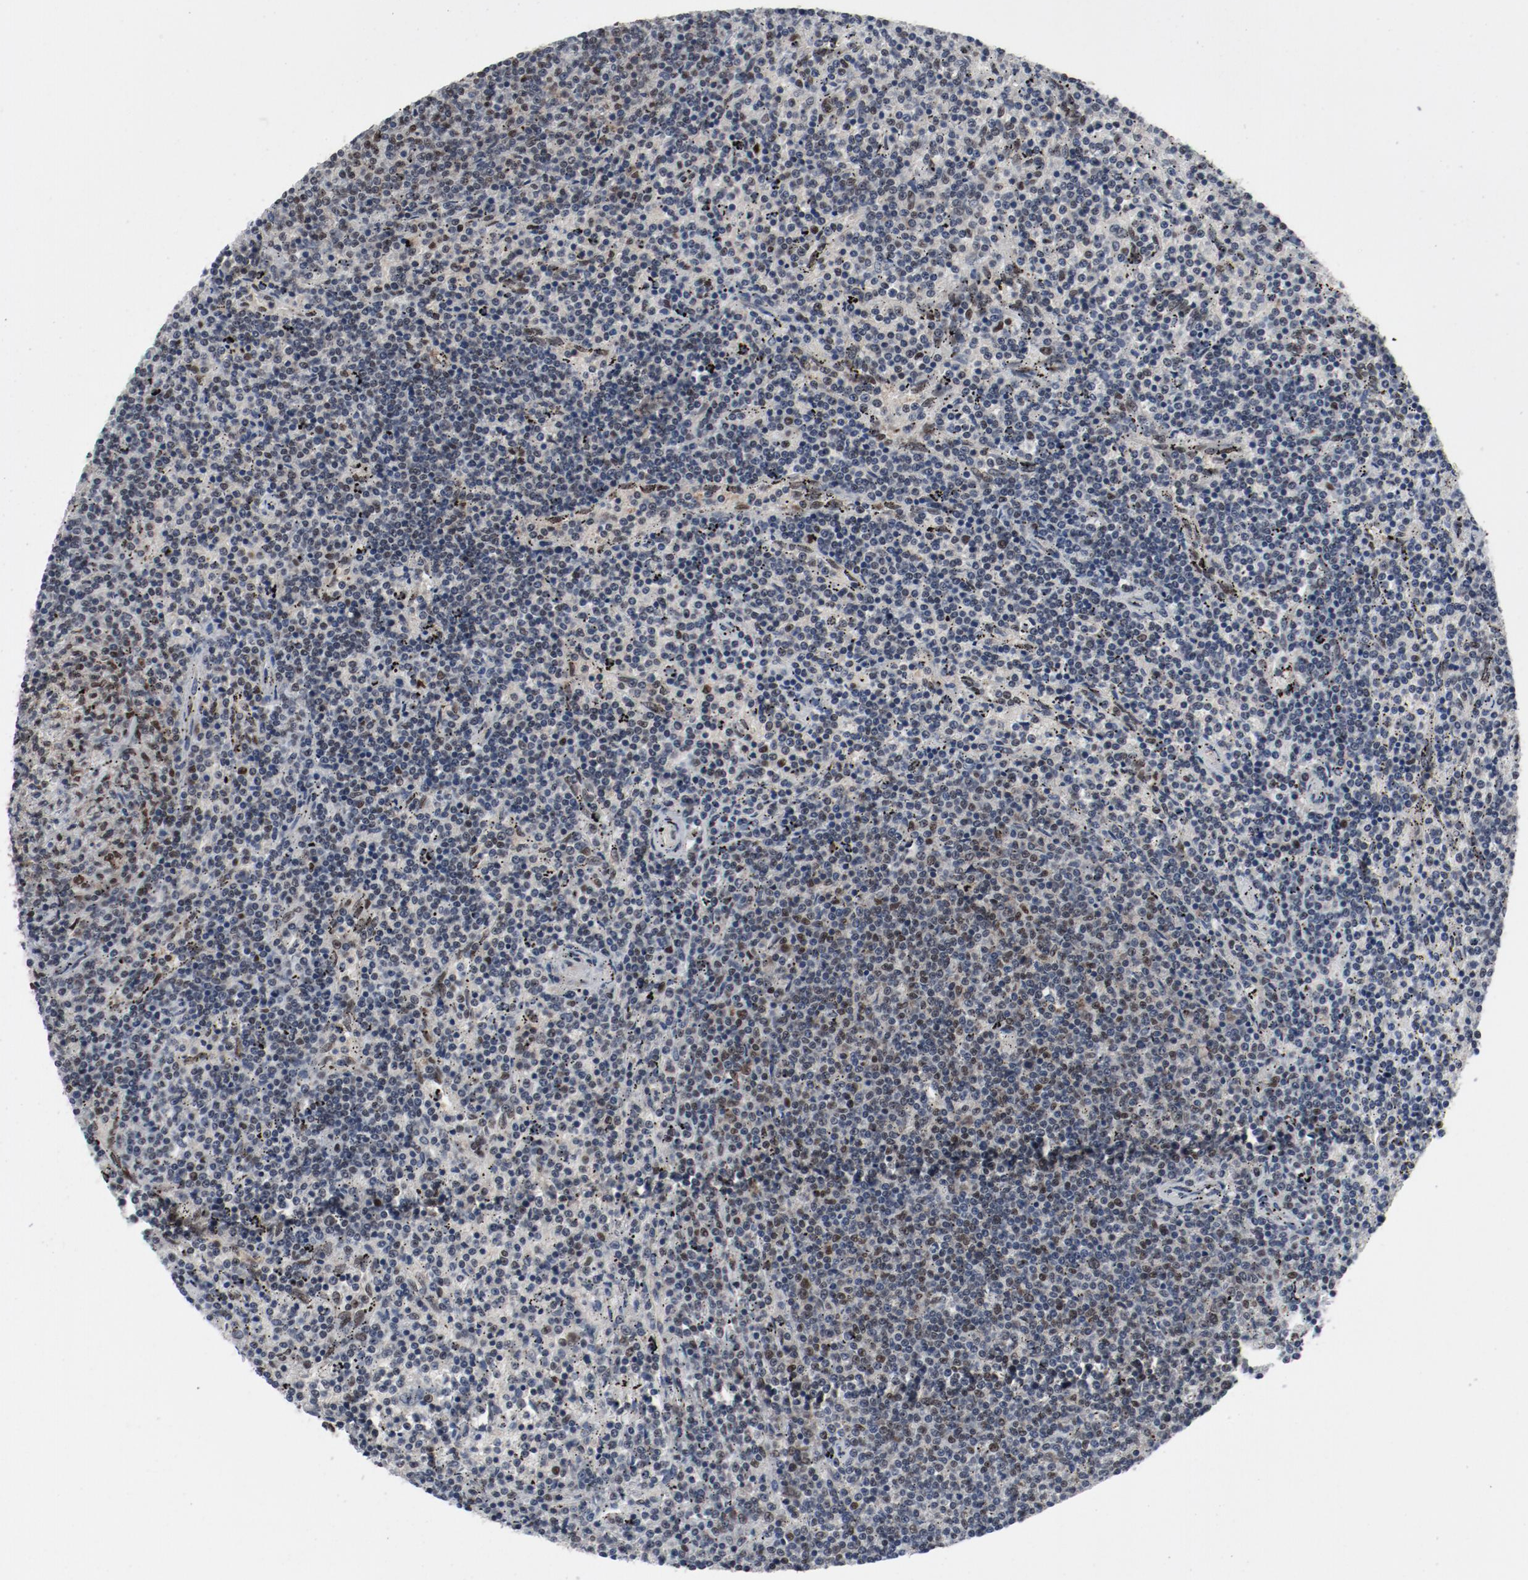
{"staining": {"intensity": "weak", "quantity": "25%-75%", "location": "nuclear"}, "tissue": "lymphoma", "cell_type": "Tumor cells", "image_type": "cancer", "snomed": [{"axis": "morphology", "description": "Malignant lymphoma, non-Hodgkin's type, Low grade"}, {"axis": "topography", "description": "Spleen"}], "caption": "Immunohistochemical staining of human lymphoma exhibits low levels of weak nuclear protein expression in about 25%-75% of tumor cells.", "gene": "JMJD6", "patient": {"sex": "female", "age": 50}}